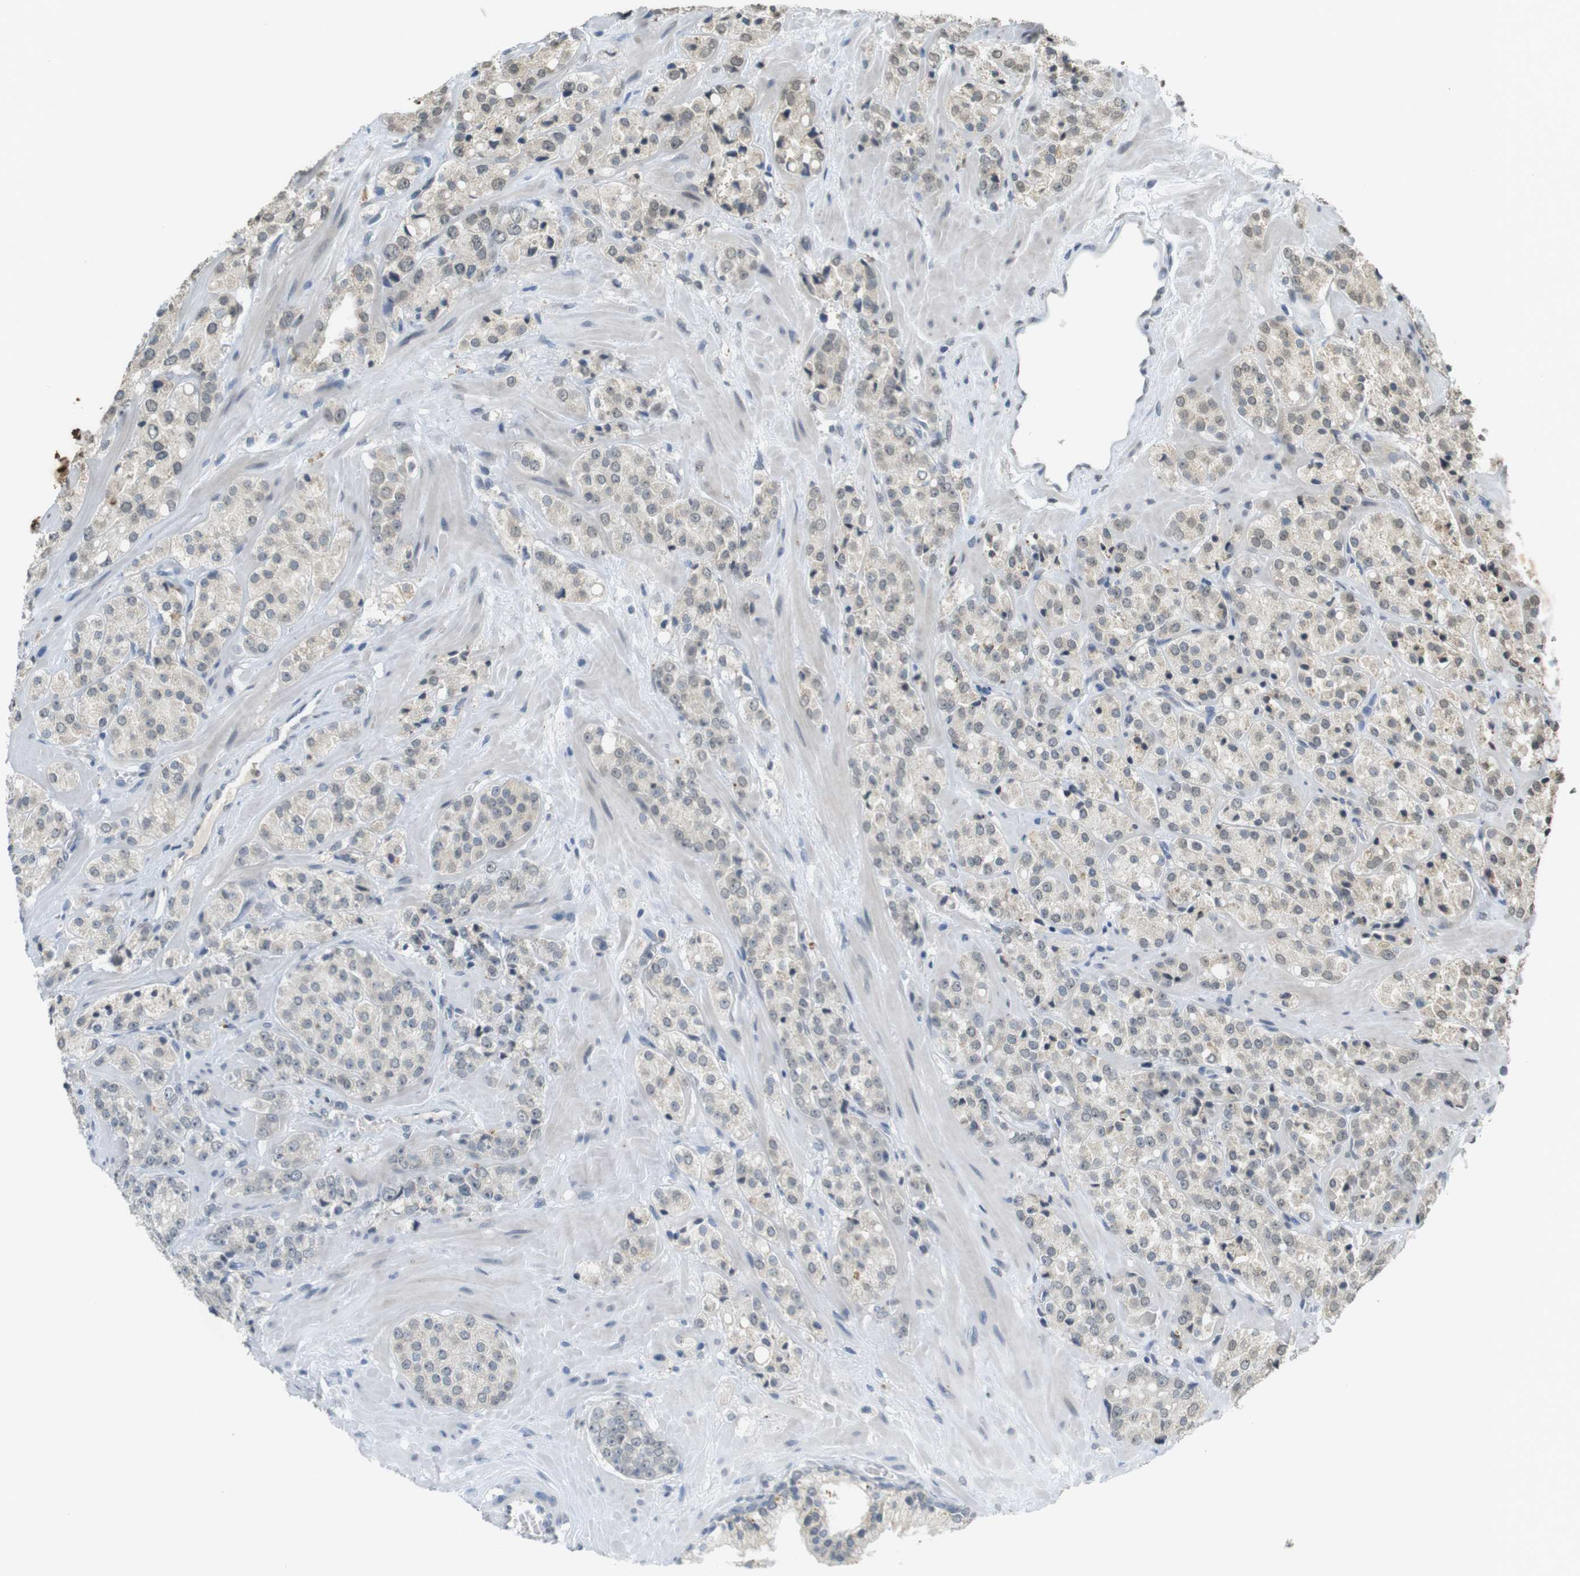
{"staining": {"intensity": "weak", "quantity": "<25%", "location": "cytoplasmic/membranous,nuclear"}, "tissue": "prostate cancer", "cell_type": "Tumor cells", "image_type": "cancer", "snomed": [{"axis": "morphology", "description": "Adenocarcinoma, High grade"}, {"axis": "topography", "description": "Prostate"}], "caption": "Adenocarcinoma (high-grade) (prostate) was stained to show a protein in brown. There is no significant expression in tumor cells. (Brightfield microscopy of DAB immunohistochemistry (IHC) at high magnification).", "gene": "FZD10", "patient": {"sex": "male", "age": 64}}